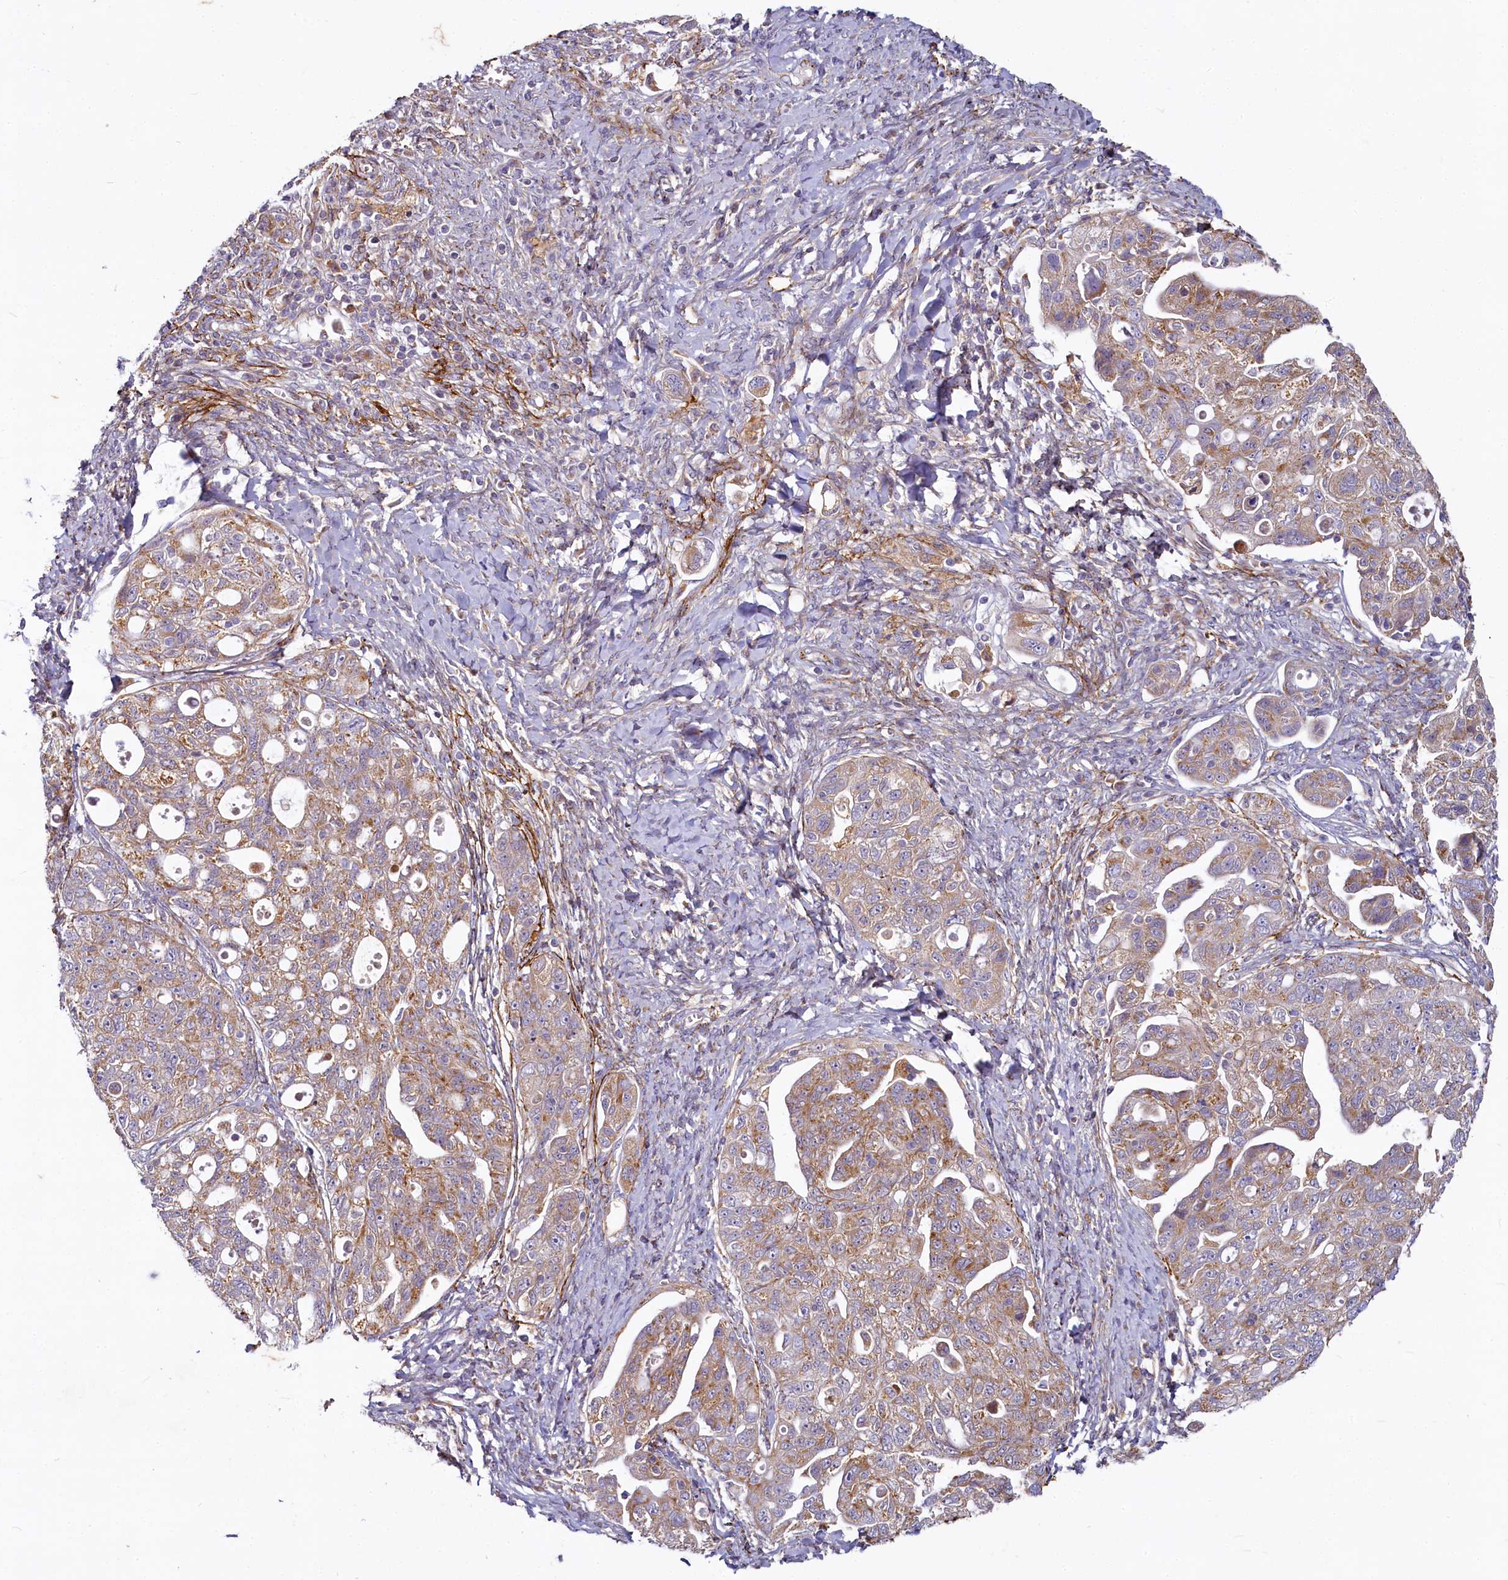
{"staining": {"intensity": "moderate", "quantity": ">75%", "location": "cytoplasmic/membranous"}, "tissue": "ovarian cancer", "cell_type": "Tumor cells", "image_type": "cancer", "snomed": [{"axis": "morphology", "description": "Carcinoma, NOS"}, {"axis": "morphology", "description": "Cystadenocarcinoma, serous, NOS"}, {"axis": "topography", "description": "Ovary"}], "caption": "Immunohistochemistry micrograph of ovarian cancer (serous cystadenocarcinoma) stained for a protein (brown), which exhibits medium levels of moderate cytoplasmic/membranous staining in about >75% of tumor cells.", "gene": "ADCY2", "patient": {"sex": "female", "age": 69}}